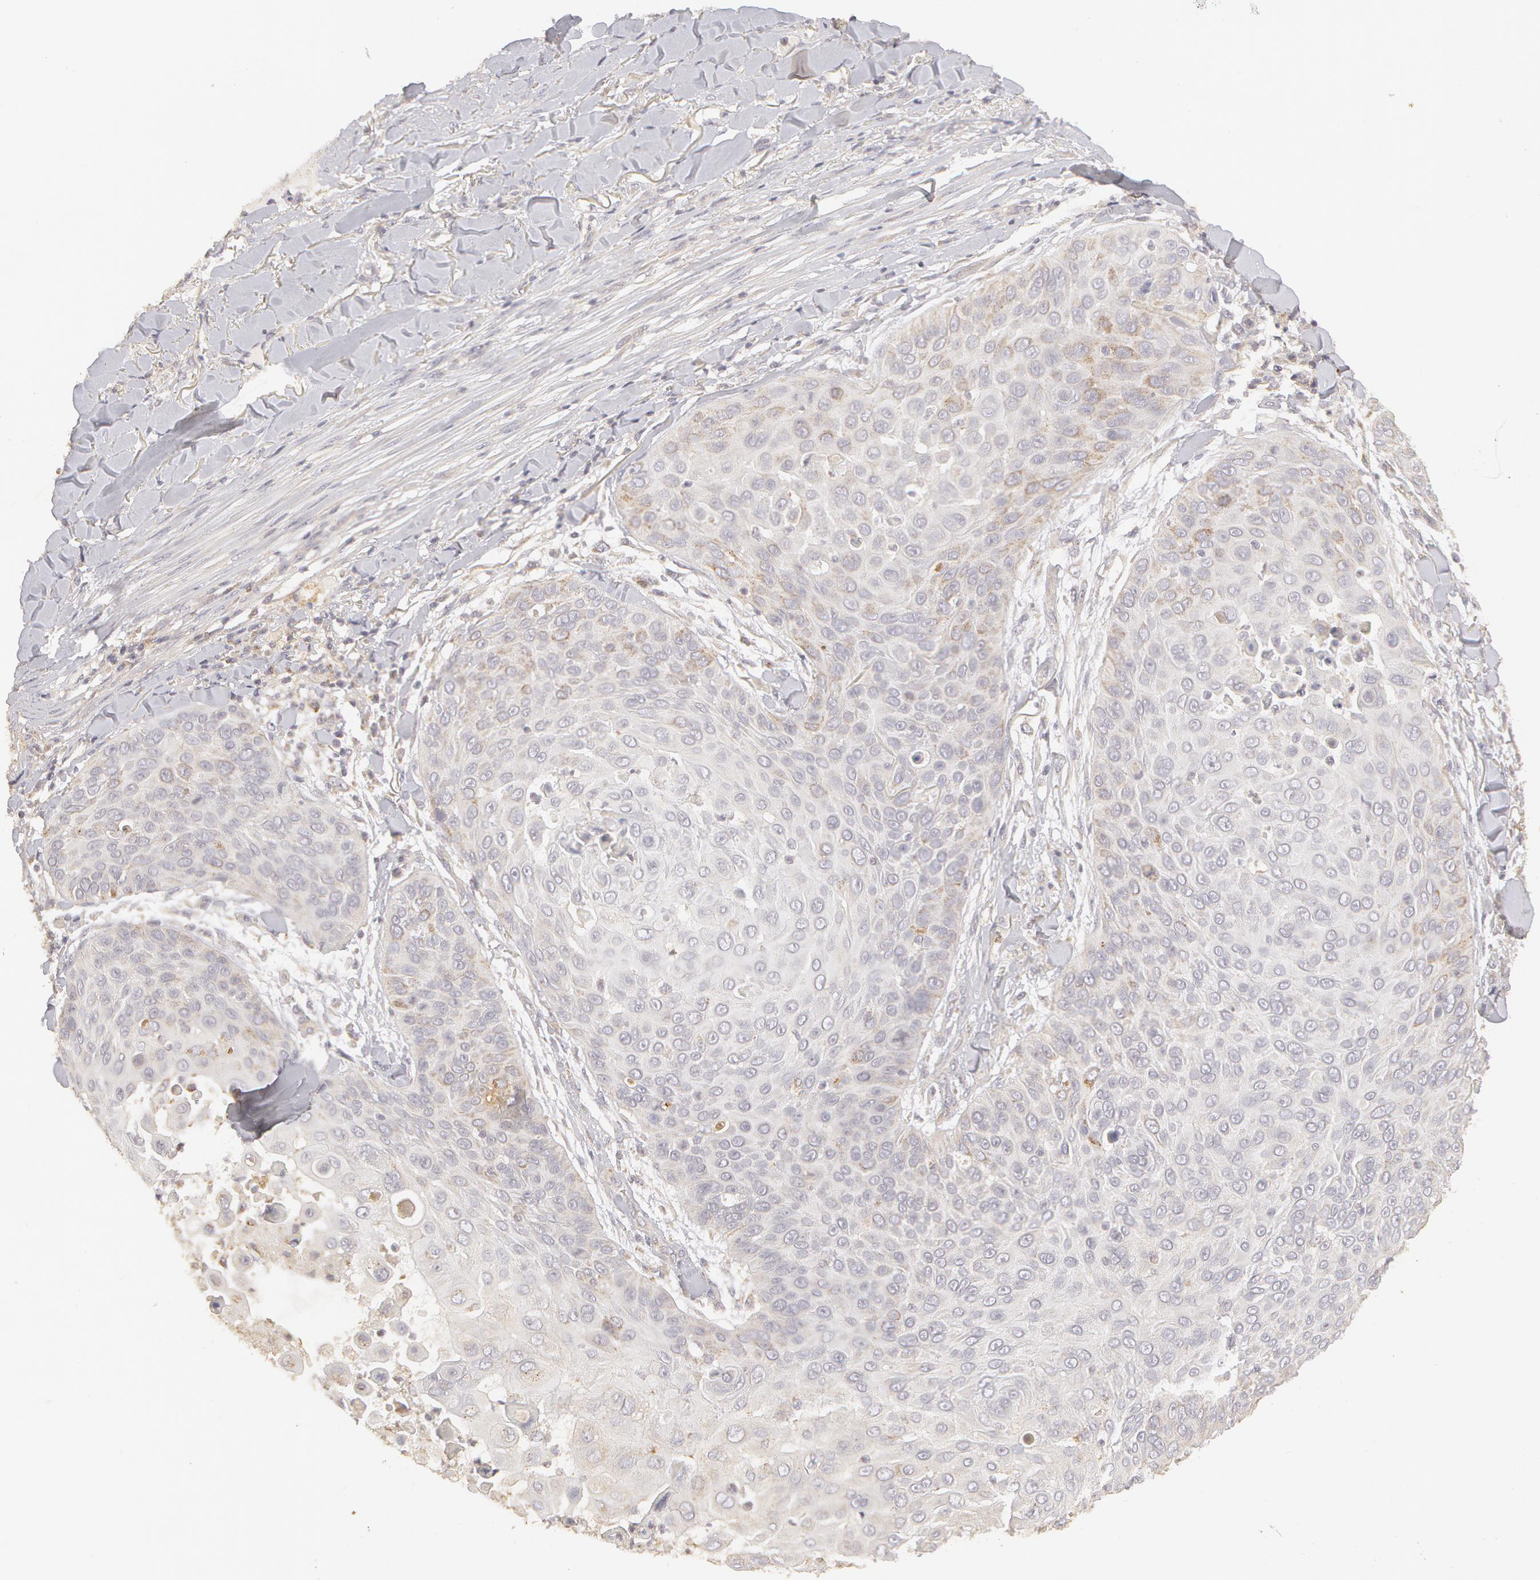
{"staining": {"intensity": "weak", "quantity": "<25%", "location": "cytoplasmic/membranous"}, "tissue": "skin cancer", "cell_type": "Tumor cells", "image_type": "cancer", "snomed": [{"axis": "morphology", "description": "Squamous cell carcinoma, NOS"}, {"axis": "topography", "description": "Skin"}], "caption": "Tumor cells are negative for protein expression in human skin cancer (squamous cell carcinoma).", "gene": "ADPRH", "patient": {"sex": "male", "age": 82}}